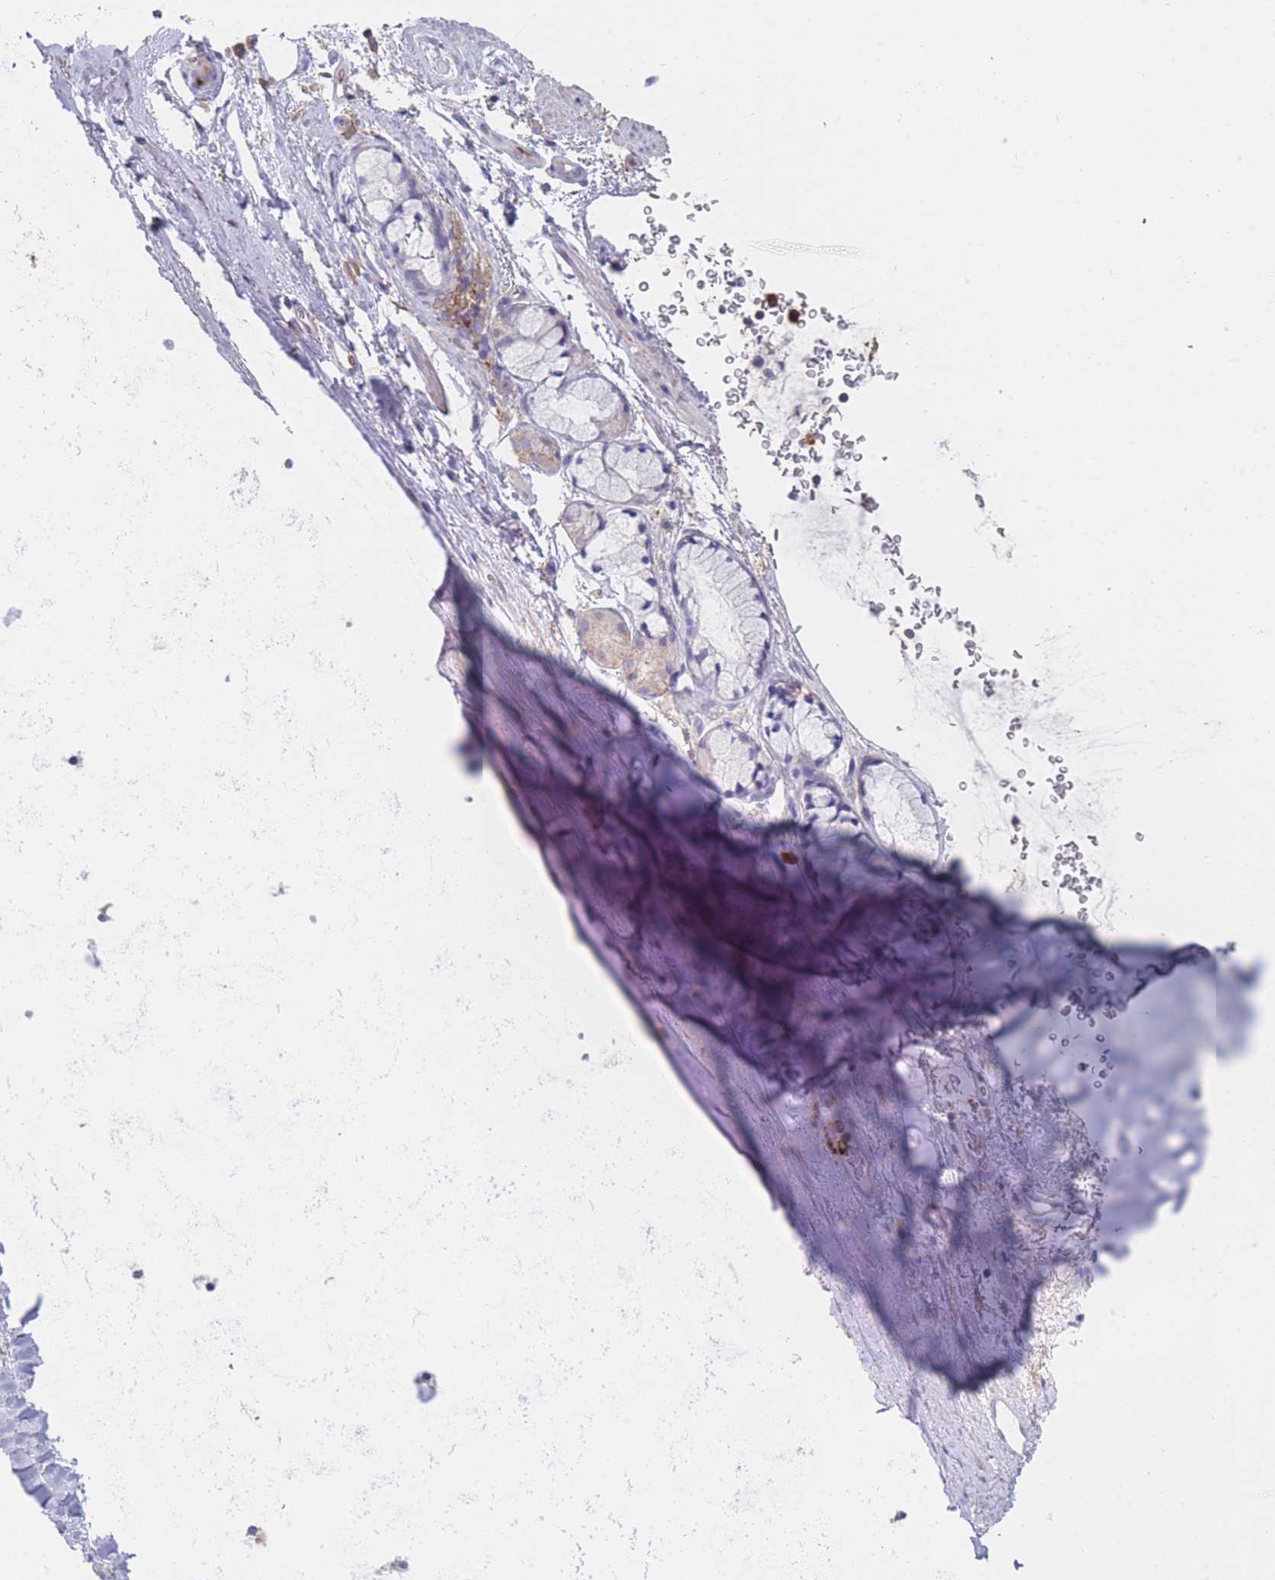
{"staining": {"intensity": "negative", "quantity": "none", "location": "none"}, "tissue": "adipose tissue", "cell_type": "Adipocytes", "image_type": "normal", "snomed": [{"axis": "morphology", "description": "Normal tissue, NOS"}, {"axis": "topography", "description": "Cartilage tissue"}, {"axis": "topography", "description": "Bronchus"}], "caption": "Protein analysis of benign adipose tissue shows no significant positivity in adipocytes. Nuclei are stained in blue.", "gene": "CLEC12A", "patient": {"sex": "female", "age": 72}}